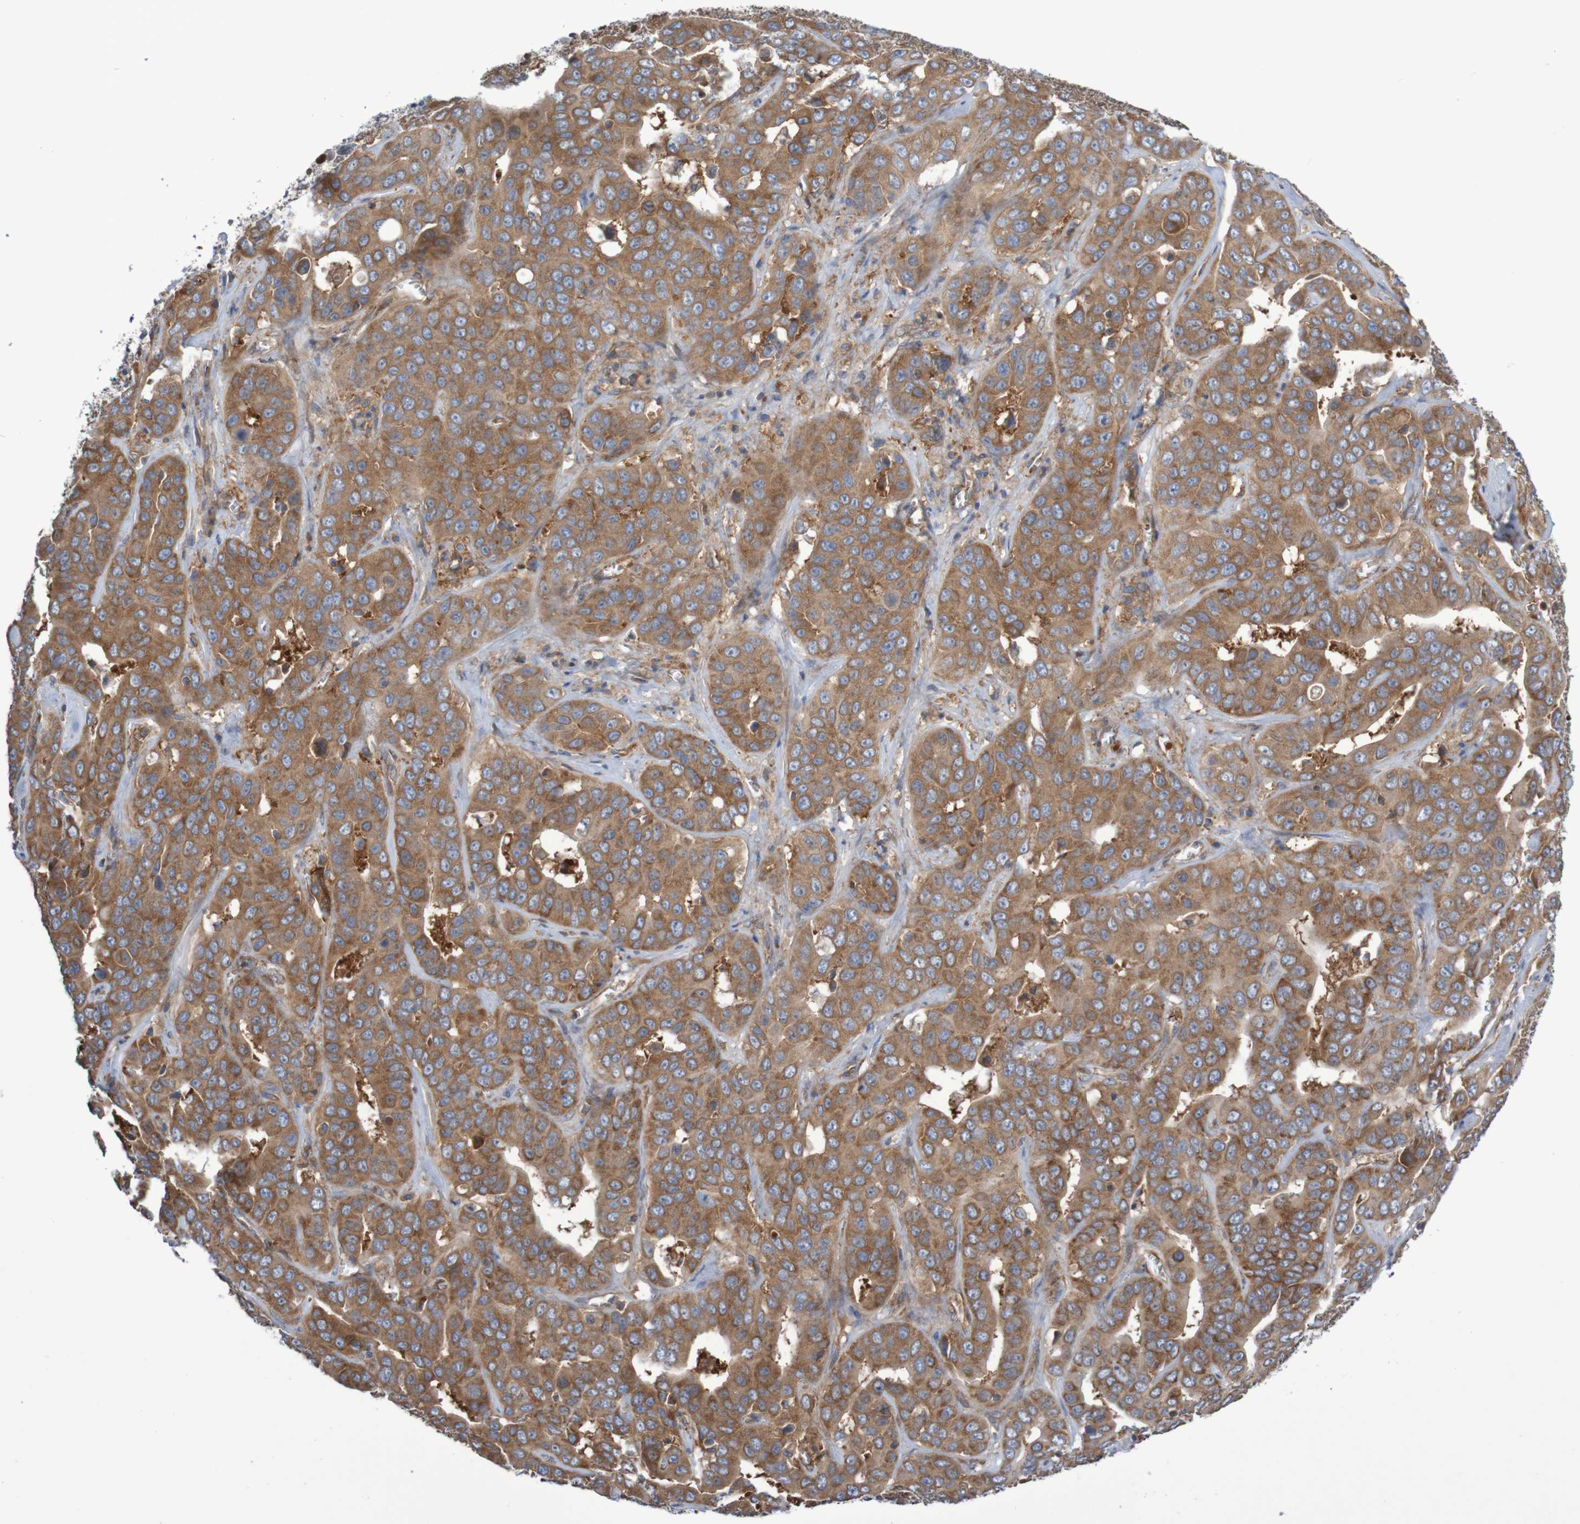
{"staining": {"intensity": "moderate", "quantity": ">75%", "location": "cytoplasmic/membranous"}, "tissue": "liver cancer", "cell_type": "Tumor cells", "image_type": "cancer", "snomed": [{"axis": "morphology", "description": "Cholangiocarcinoma"}, {"axis": "topography", "description": "Liver"}], "caption": "A high-resolution image shows immunohistochemistry staining of liver cancer (cholangiocarcinoma), which shows moderate cytoplasmic/membranous expression in about >75% of tumor cells.", "gene": "LRRC47", "patient": {"sex": "female", "age": 52}}